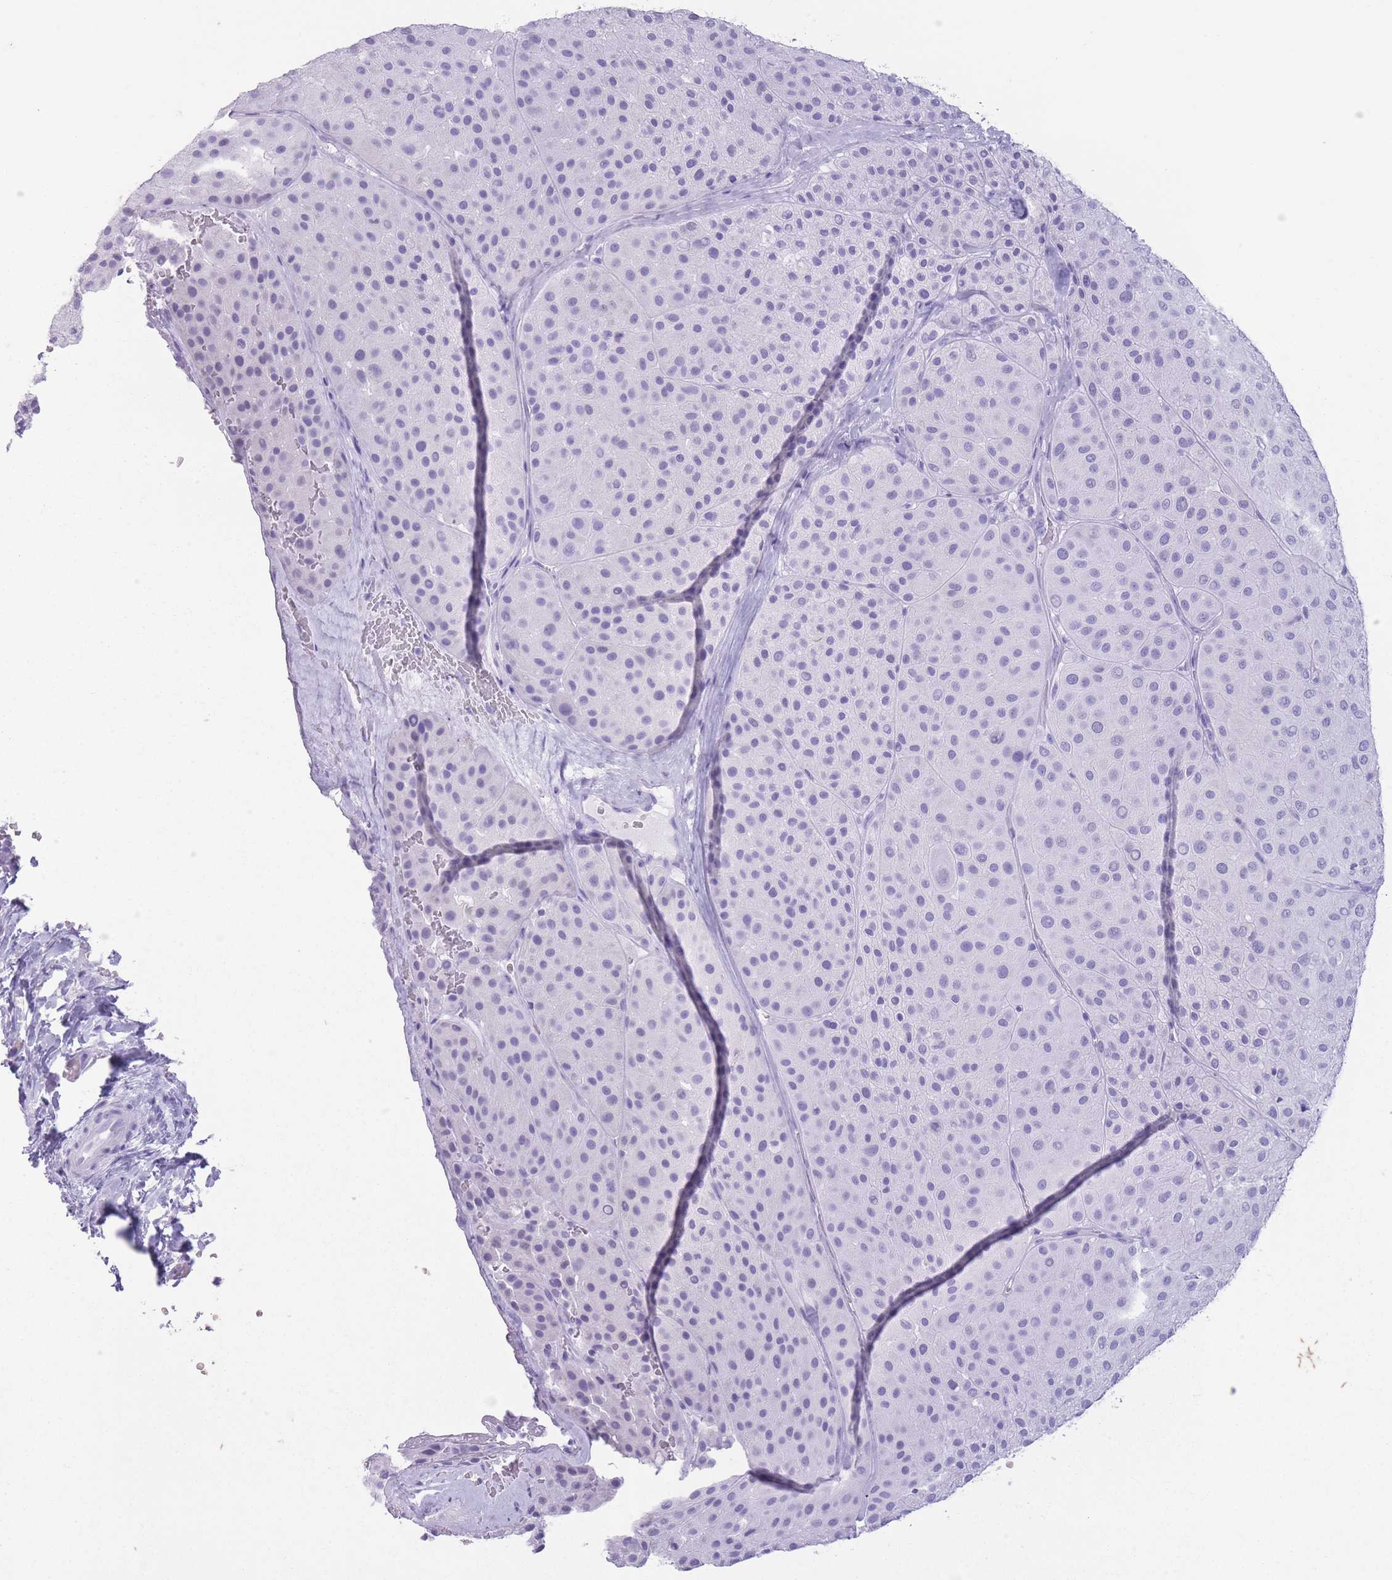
{"staining": {"intensity": "negative", "quantity": "none", "location": "none"}, "tissue": "melanoma", "cell_type": "Tumor cells", "image_type": "cancer", "snomed": [{"axis": "morphology", "description": "Malignant melanoma, Metastatic site"}, {"axis": "topography", "description": "Smooth muscle"}], "caption": "Protein analysis of malignant melanoma (metastatic site) demonstrates no significant positivity in tumor cells. The staining was performed using DAB (3,3'-diaminobenzidine) to visualize the protein expression in brown, while the nuclei were stained in blue with hematoxylin (Magnification: 20x).", "gene": "OR4F21", "patient": {"sex": "male", "age": 41}}